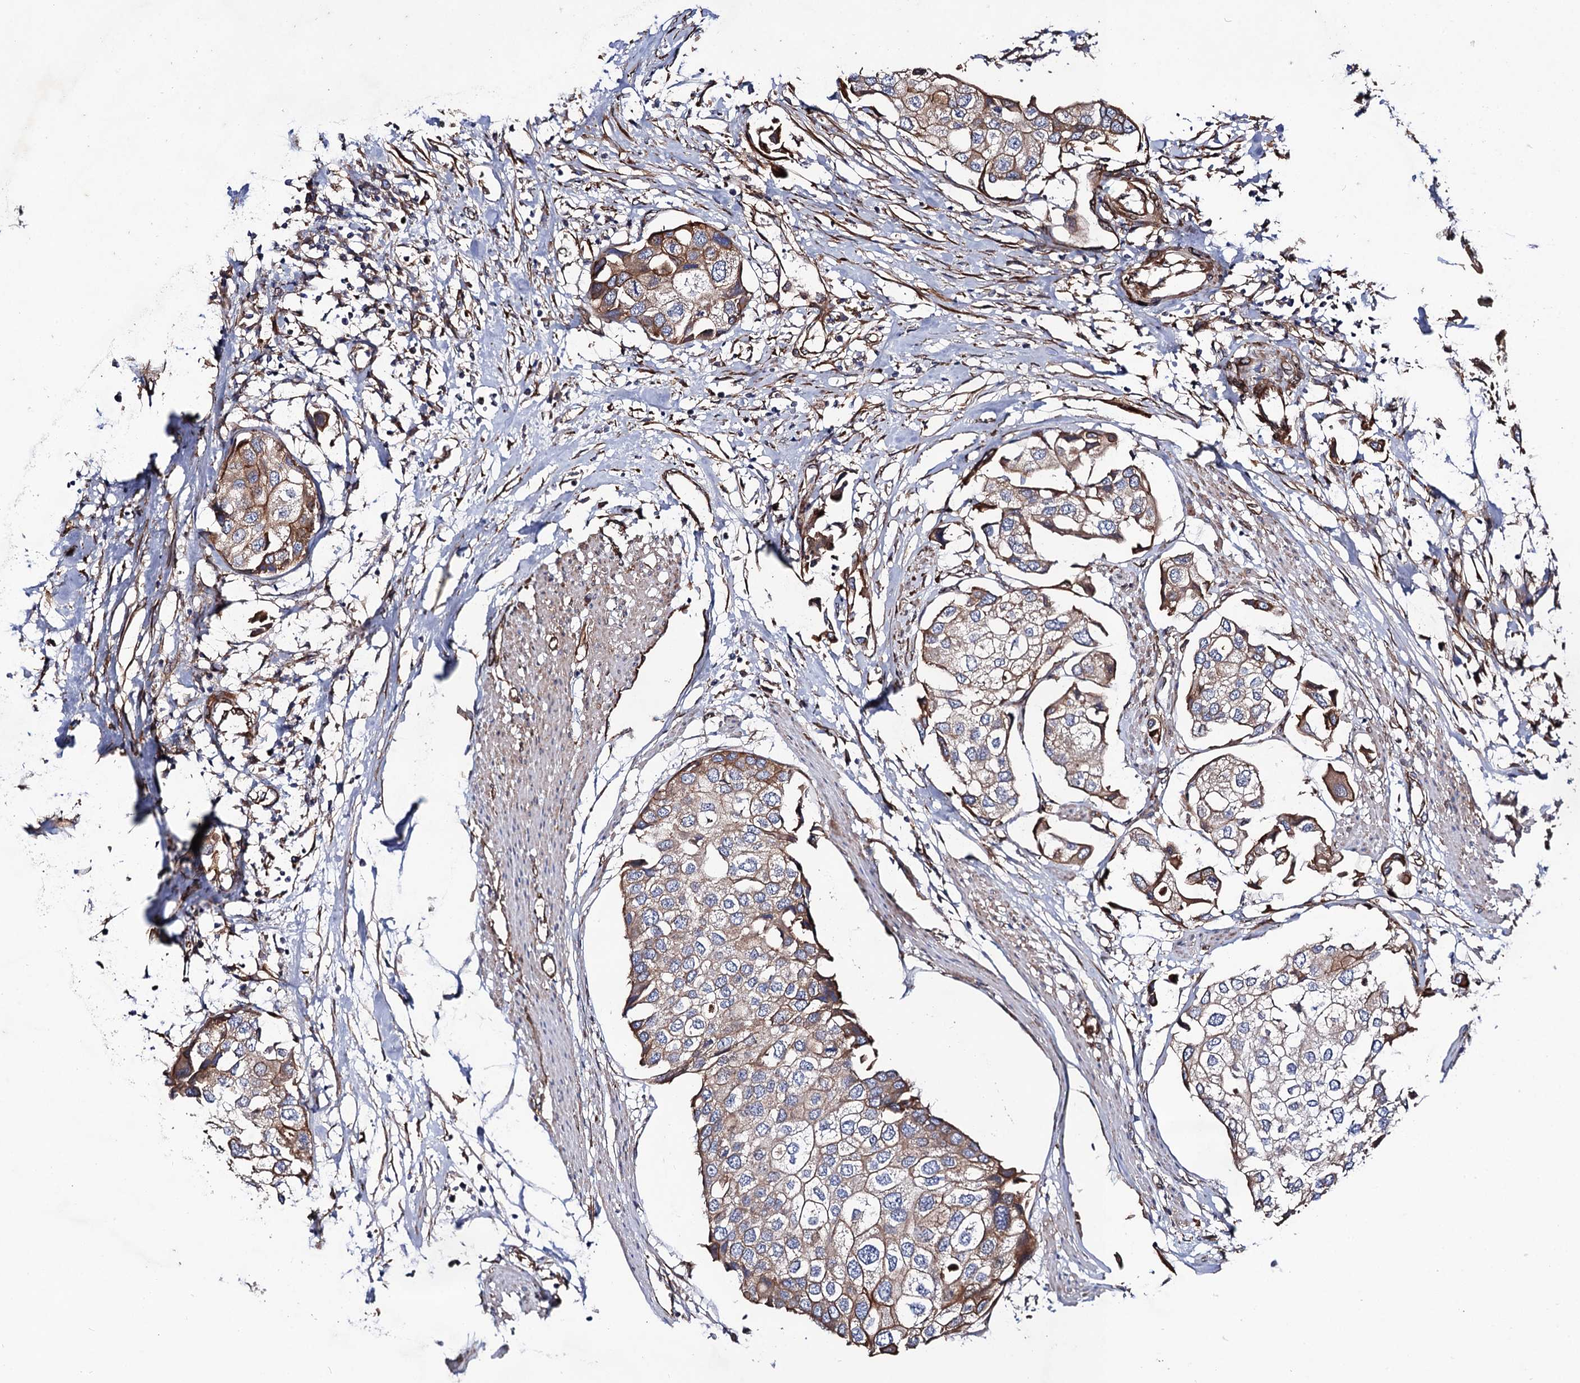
{"staining": {"intensity": "moderate", "quantity": ">75%", "location": "cytoplasmic/membranous"}, "tissue": "urothelial cancer", "cell_type": "Tumor cells", "image_type": "cancer", "snomed": [{"axis": "morphology", "description": "Urothelial carcinoma, High grade"}, {"axis": "topography", "description": "Urinary bladder"}], "caption": "Protein expression analysis of urothelial cancer displays moderate cytoplasmic/membranous expression in about >75% of tumor cells.", "gene": "CIP2A", "patient": {"sex": "male", "age": 64}}